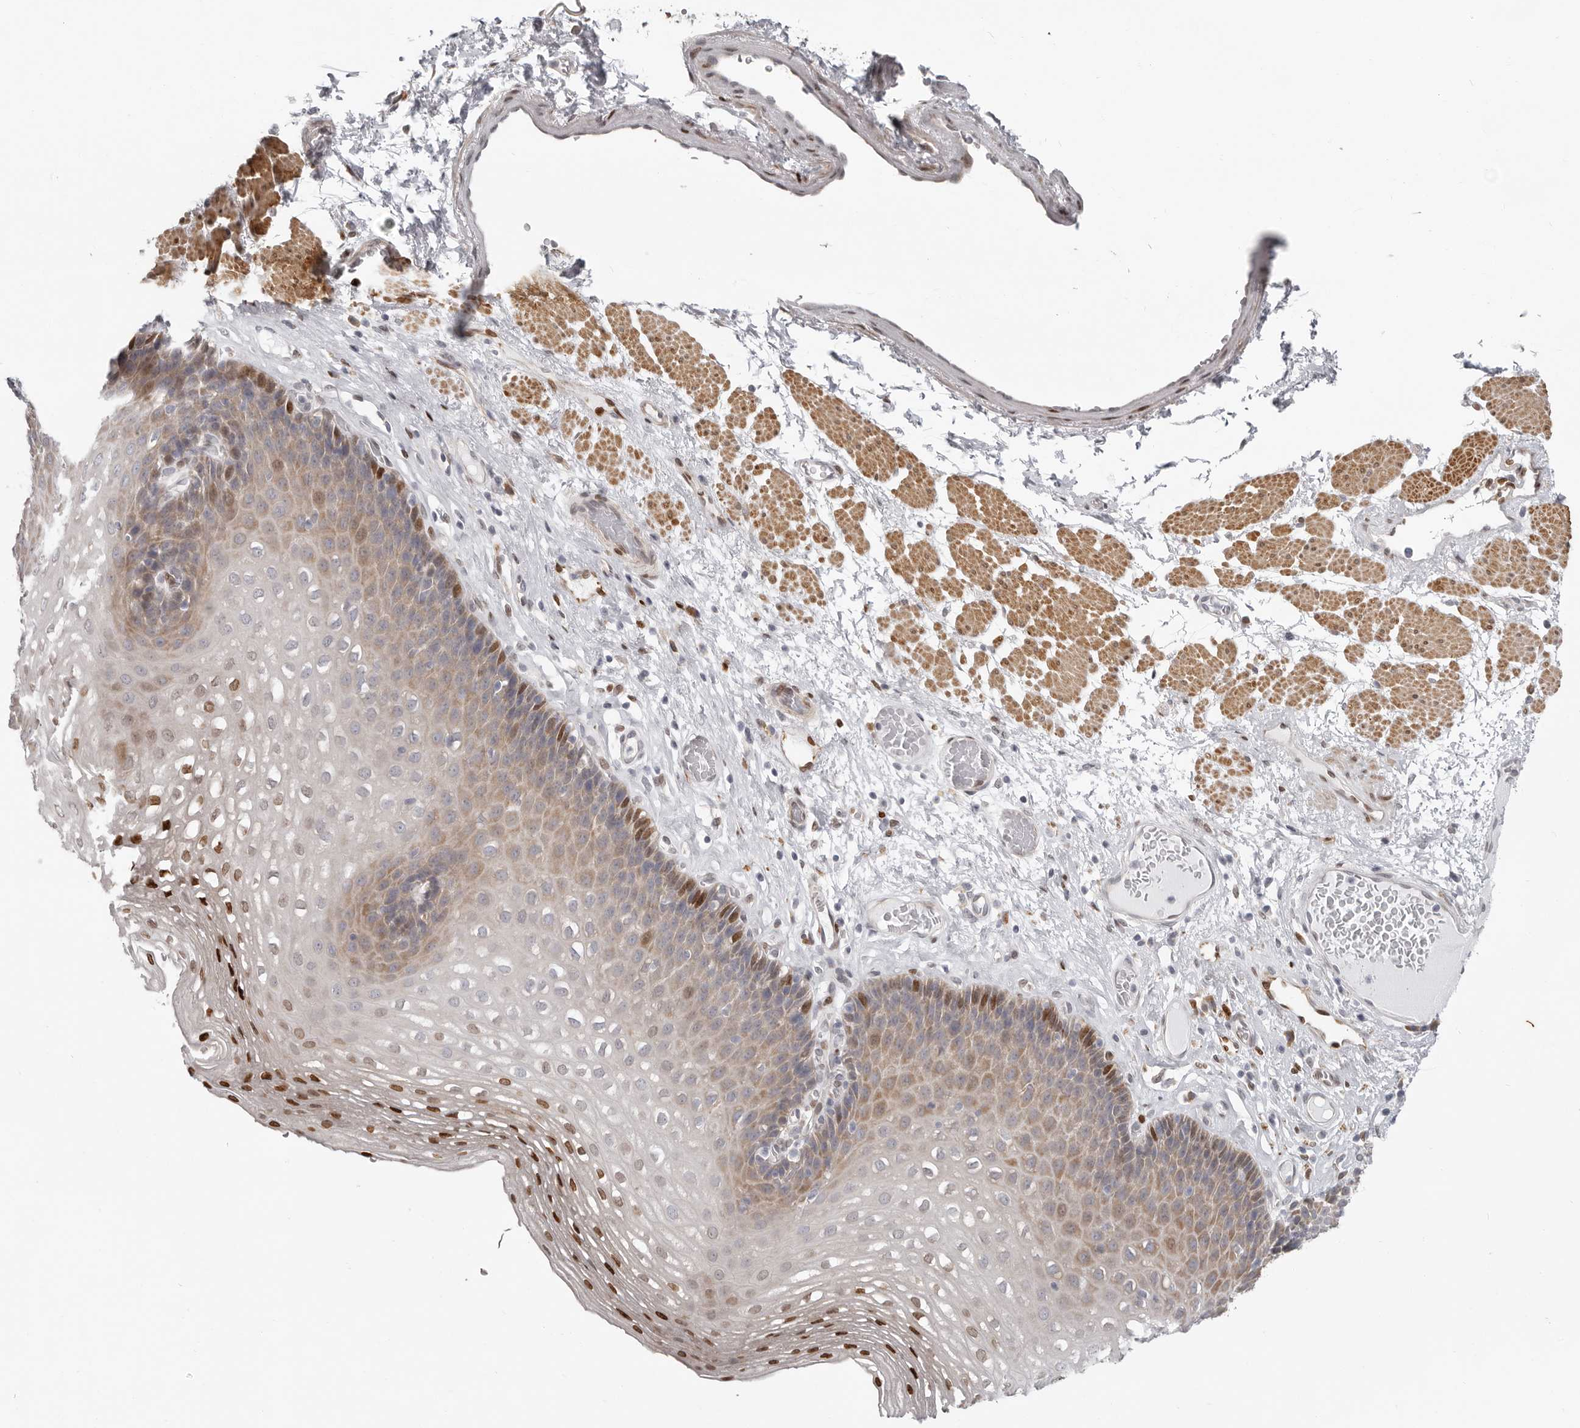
{"staining": {"intensity": "strong", "quantity": "<25%", "location": "nuclear"}, "tissue": "esophagus", "cell_type": "Squamous epithelial cells", "image_type": "normal", "snomed": [{"axis": "morphology", "description": "Normal tissue, NOS"}, {"axis": "topography", "description": "Esophagus"}], "caption": "Immunohistochemistry micrograph of benign human esophagus stained for a protein (brown), which reveals medium levels of strong nuclear expression in approximately <25% of squamous epithelial cells.", "gene": "SRP19", "patient": {"sex": "female", "age": 66}}